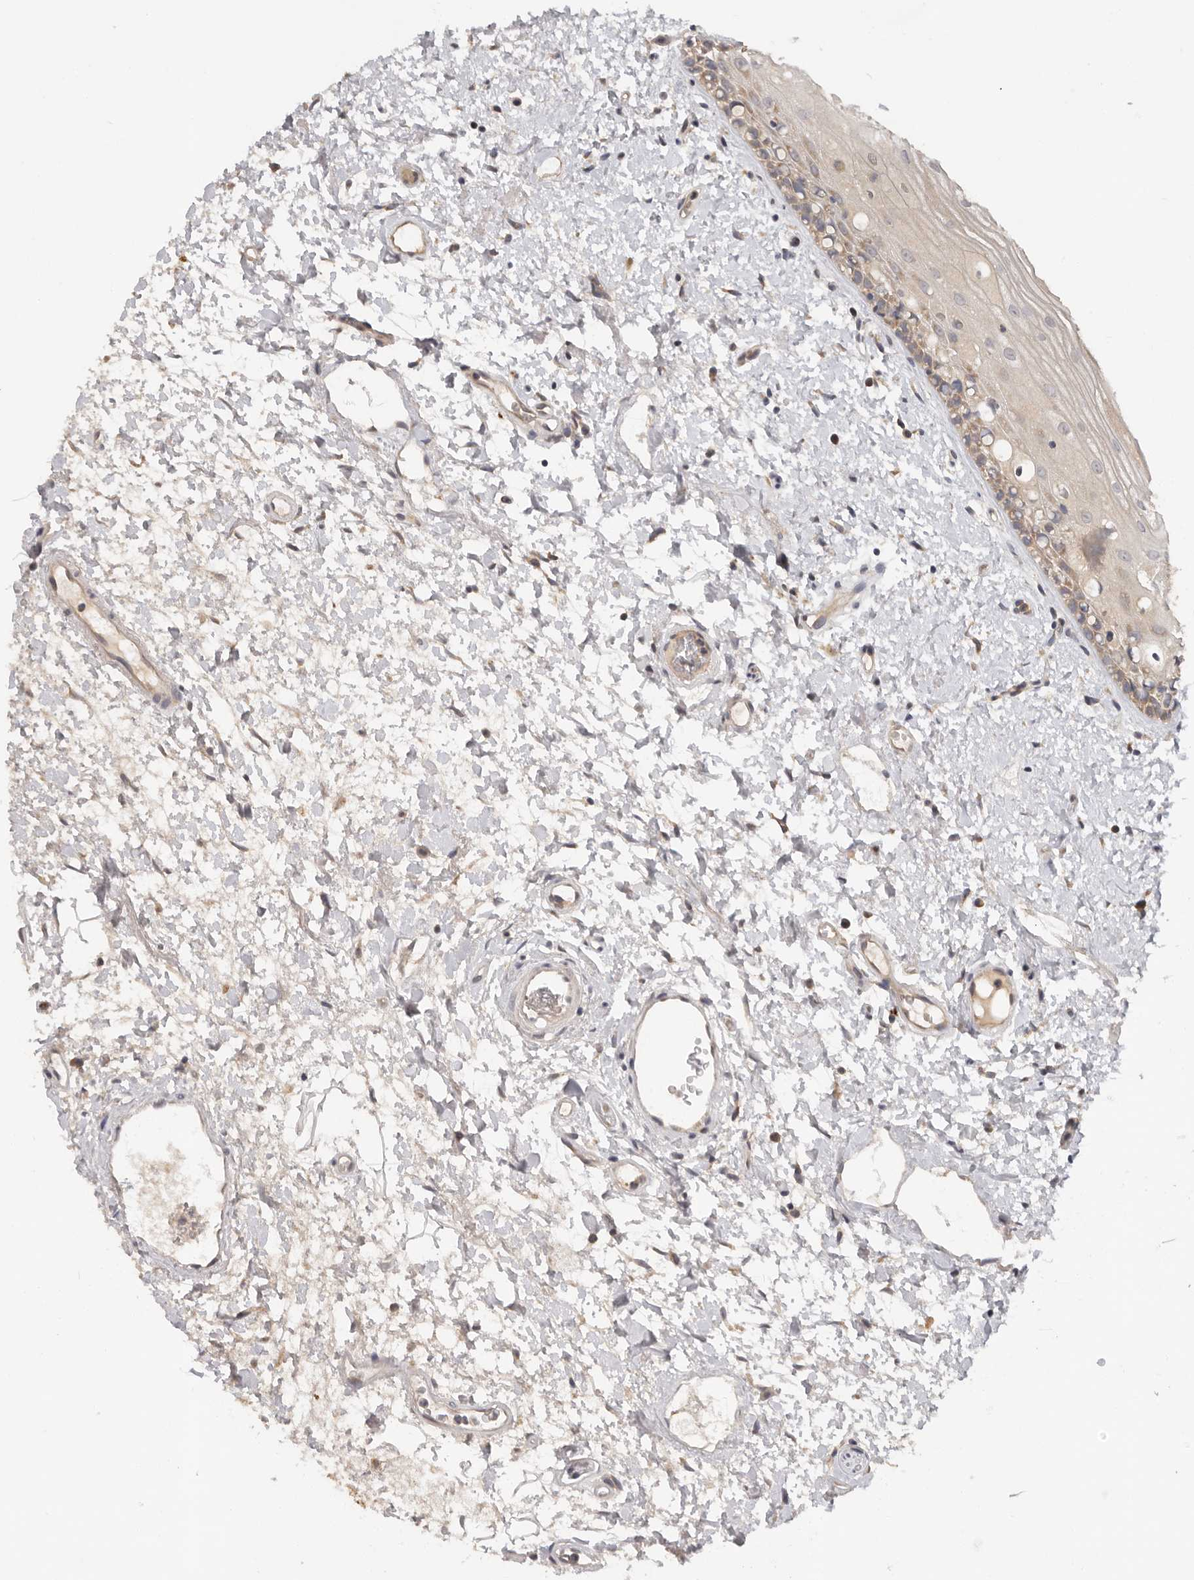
{"staining": {"intensity": "moderate", "quantity": "<25%", "location": "cytoplasmic/membranous"}, "tissue": "oral mucosa", "cell_type": "Squamous epithelial cells", "image_type": "normal", "snomed": [{"axis": "morphology", "description": "Normal tissue, NOS"}, {"axis": "topography", "description": "Oral tissue"}], "caption": "An image of human oral mucosa stained for a protein reveals moderate cytoplasmic/membranous brown staining in squamous epithelial cells.", "gene": "PPP1R42", "patient": {"sex": "female", "age": 76}}